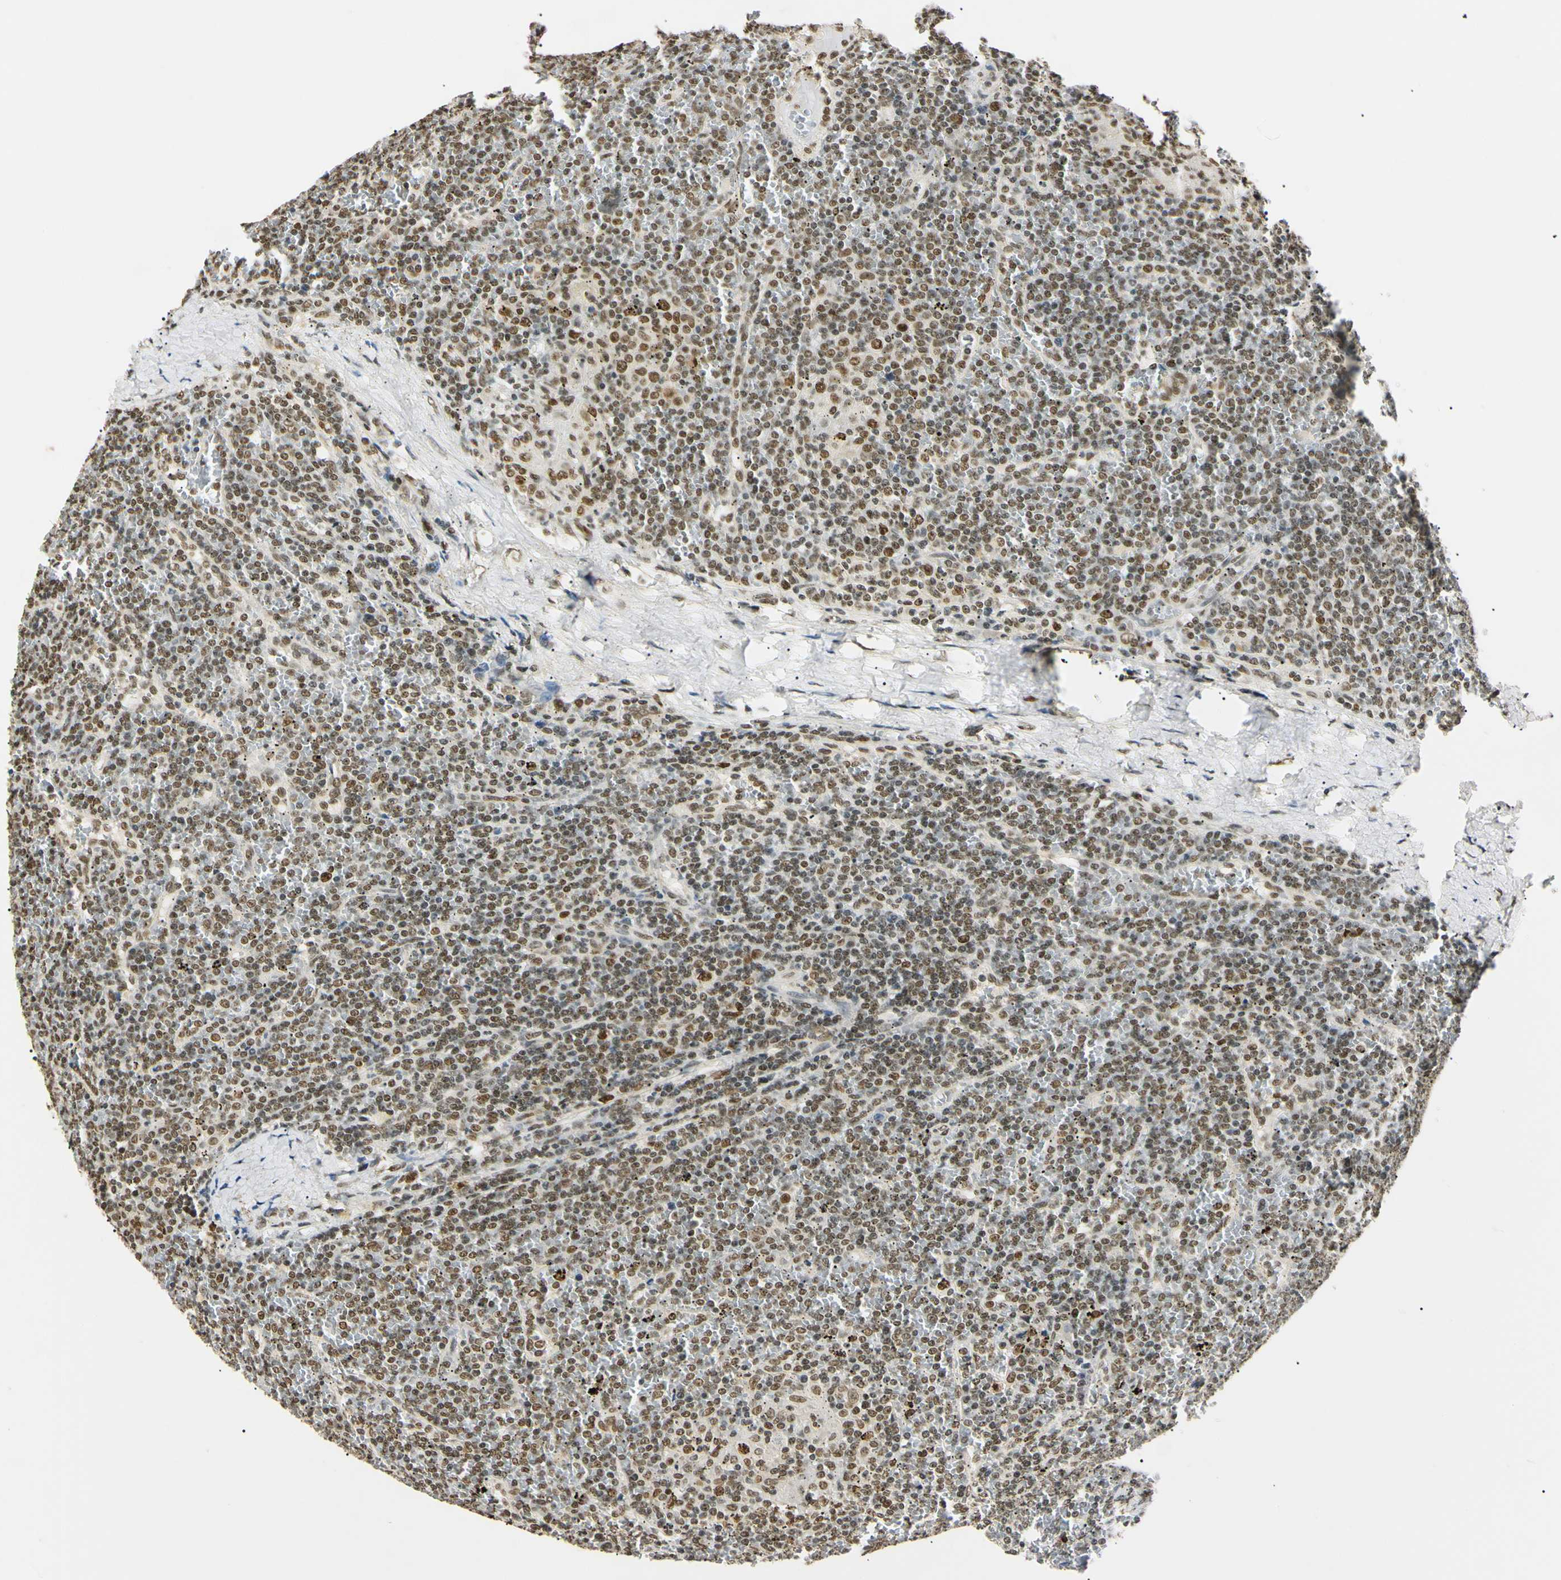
{"staining": {"intensity": "moderate", "quantity": ">75%", "location": "nuclear"}, "tissue": "lymphoma", "cell_type": "Tumor cells", "image_type": "cancer", "snomed": [{"axis": "morphology", "description": "Malignant lymphoma, non-Hodgkin's type, Low grade"}, {"axis": "topography", "description": "Spleen"}], "caption": "Protein staining of lymphoma tissue exhibits moderate nuclear staining in approximately >75% of tumor cells. The protein is shown in brown color, while the nuclei are stained blue.", "gene": "SMARCA5", "patient": {"sex": "female", "age": 19}}